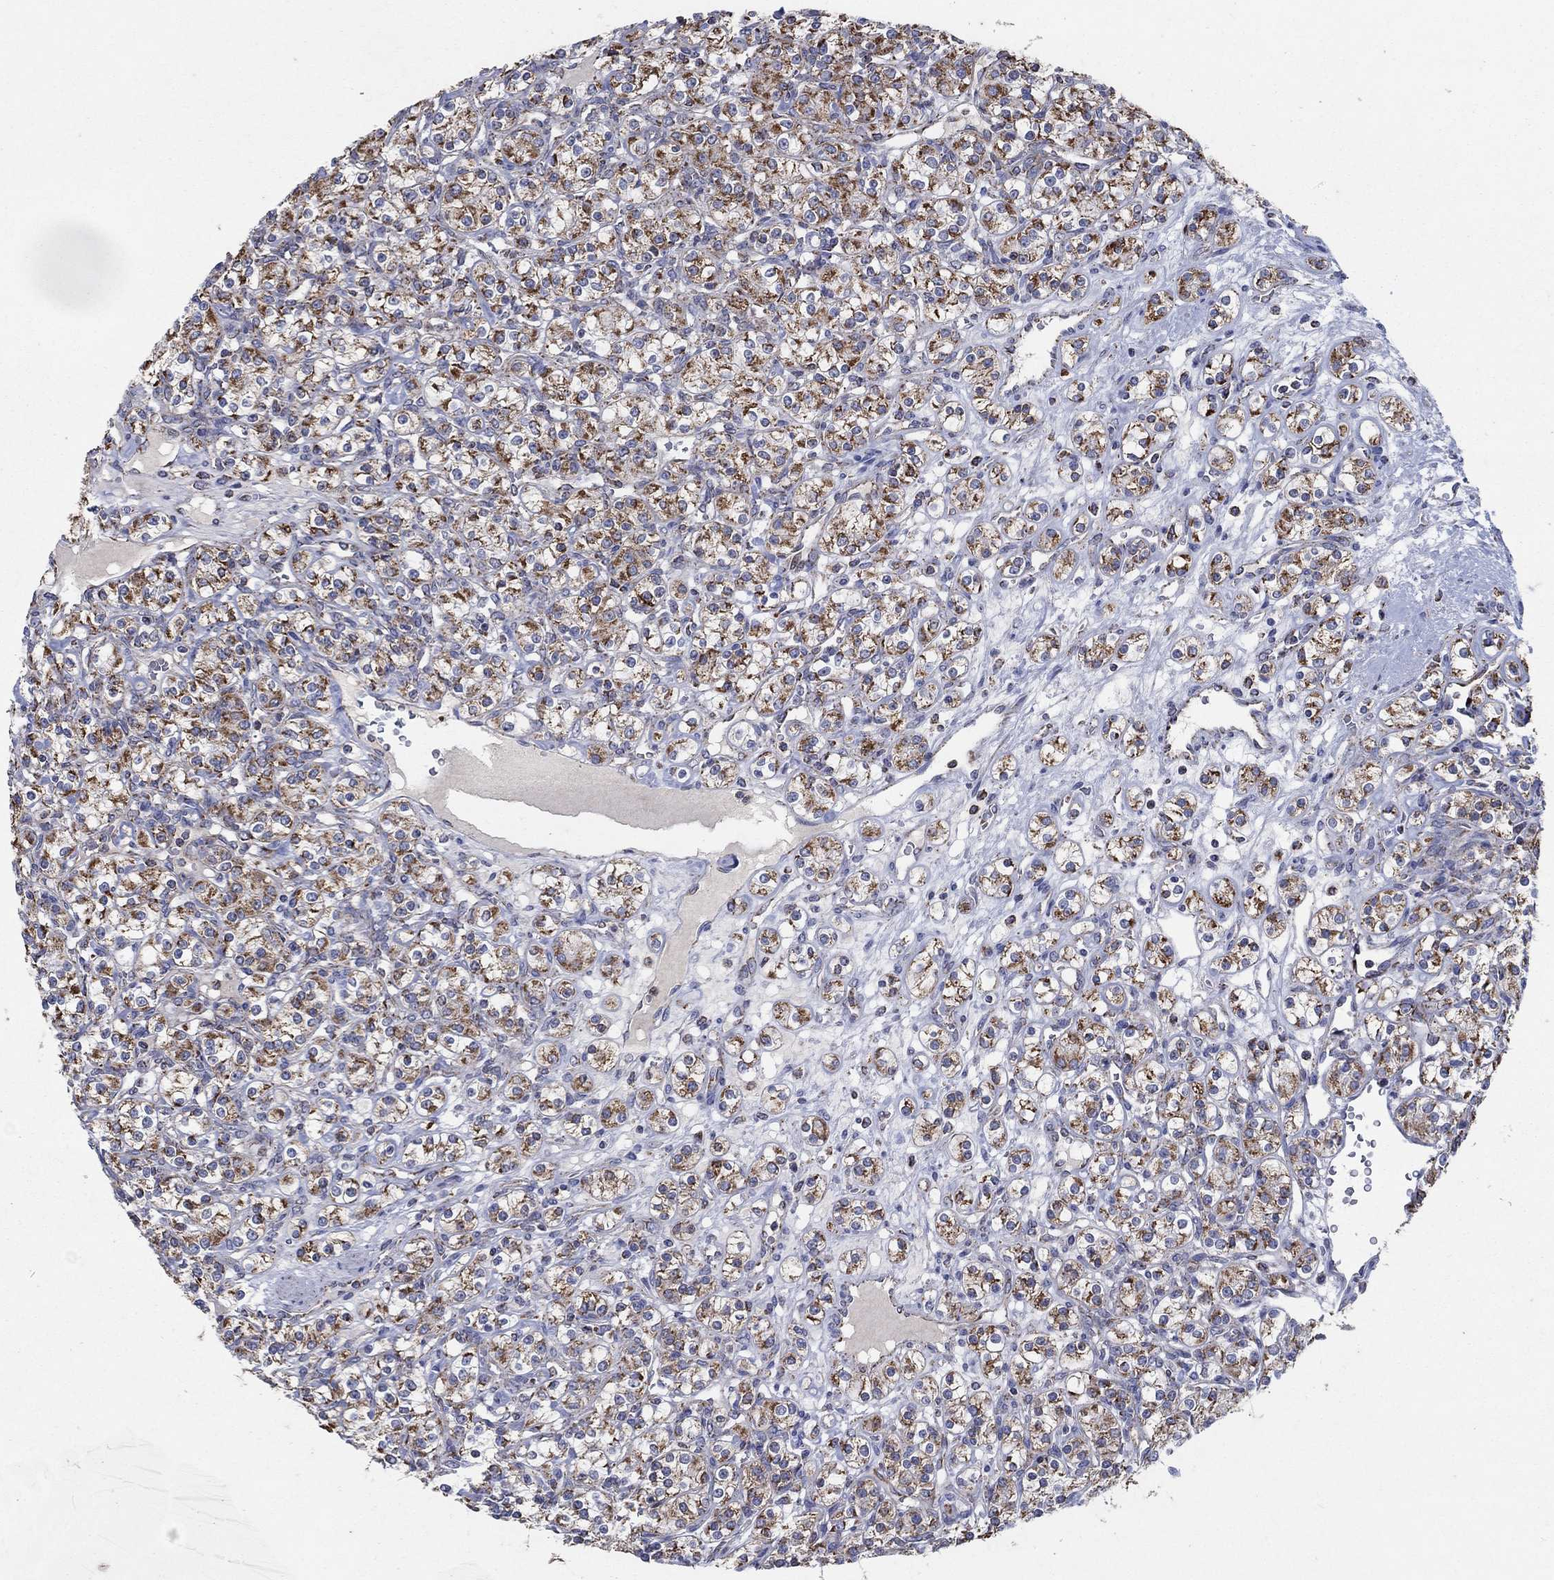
{"staining": {"intensity": "strong", "quantity": "25%-75%", "location": "cytoplasmic/membranous"}, "tissue": "renal cancer", "cell_type": "Tumor cells", "image_type": "cancer", "snomed": [{"axis": "morphology", "description": "Adenocarcinoma, NOS"}, {"axis": "topography", "description": "Kidney"}], "caption": "Strong cytoplasmic/membranous positivity is identified in approximately 25%-75% of tumor cells in renal cancer (adenocarcinoma).", "gene": "C9orf85", "patient": {"sex": "male", "age": 77}}